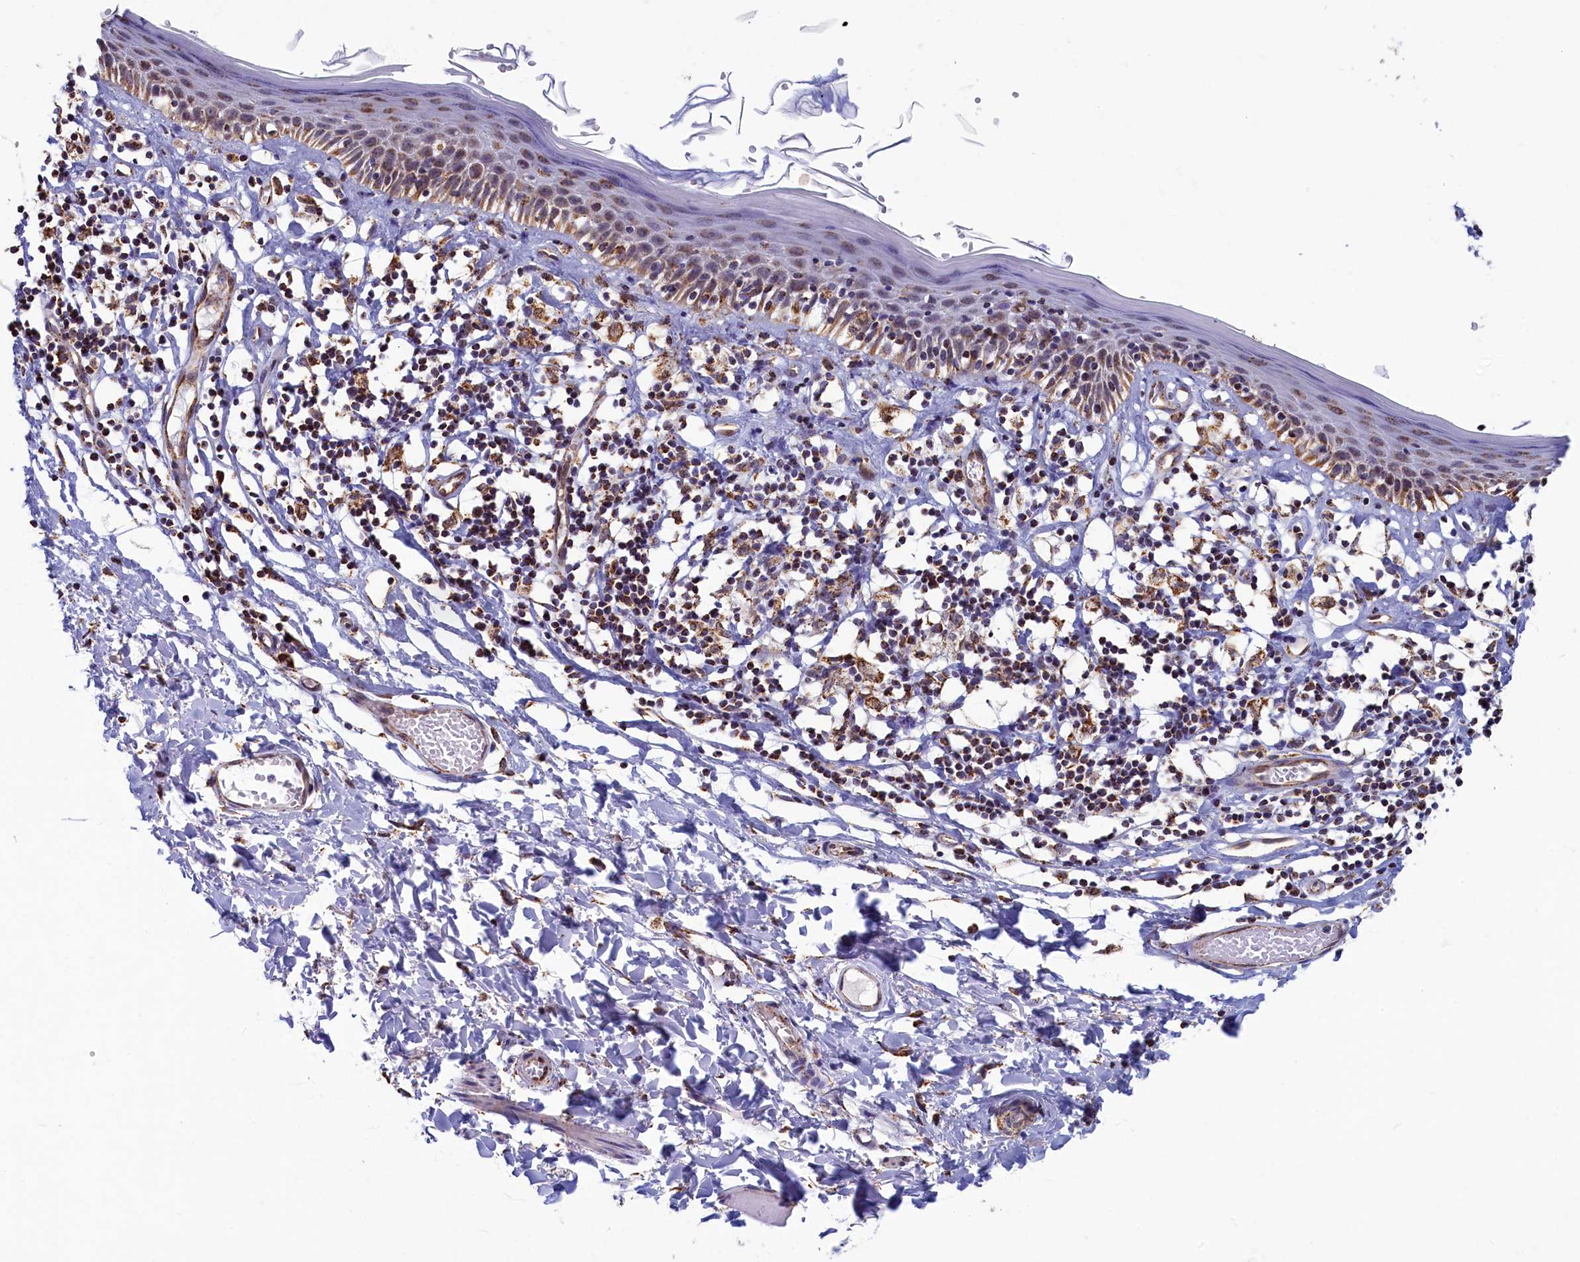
{"staining": {"intensity": "moderate", "quantity": ">75%", "location": "cytoplasmic/membranous"}, "tissue": "skin", "cell_type": "Epidermal cells", "image_type": "normal", "snomed": [{"axis": "morphology", "description": "Normal tissue, NOS"}, {"axis": "topography", "description": "Adipose tissue"}, {"axis": "topography", "description": "Vascular tissue"}, {"axis": "topography", "description": "Vulva"}, {"axis": "topography", "description": "Peripheral nerve tissue"}], "caption": "An image of skin stained for a protein shows moderate cytoplasmic/membranous brown staining in epidermal cells. (DAB (3,3'-diaminobenzidine) = brown stain, brightfield microscopy at high magnification).", "gene": "SPR", "patient": {"sex": "female", "age": 86}}